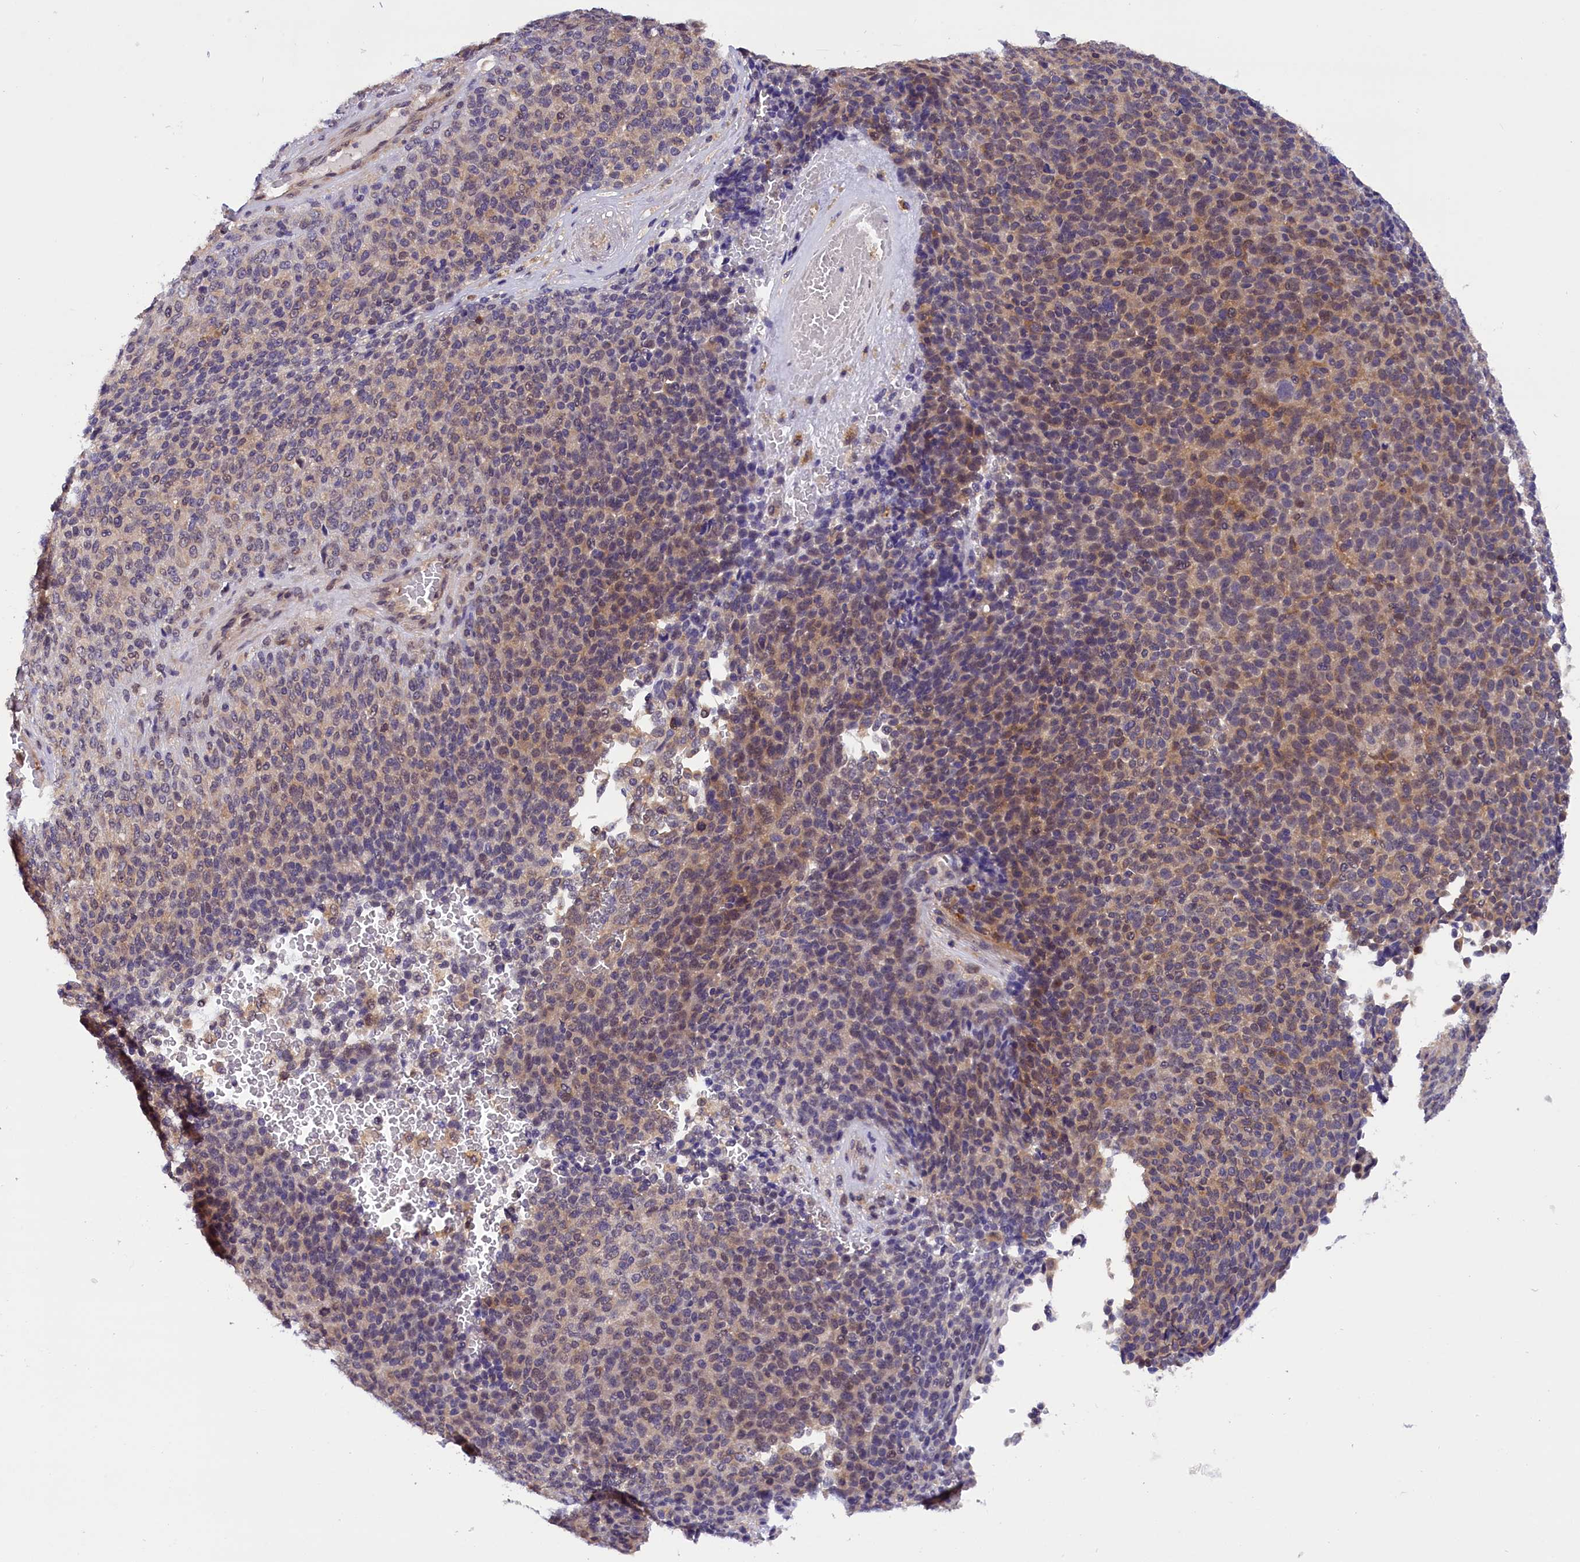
{"staining": {"intensity": "weak", "quantity": "<25%", "location": "cytoplasmic/membranous"}, "tissue": "melanoma", "cell_type": "Tumor cells", "image_type": "cancer", "snomed": [{"axis": "morphology", "description": "Malignant melanoma, Metastatic site"}, {"axis": "topography", "description": "Brain"}], "caption": "The image exhibits no staining of tumor cells in malignant melanoma (metastatic site).", "gene": "TBCB", "patient": {"sex": "female", "age": 56}}